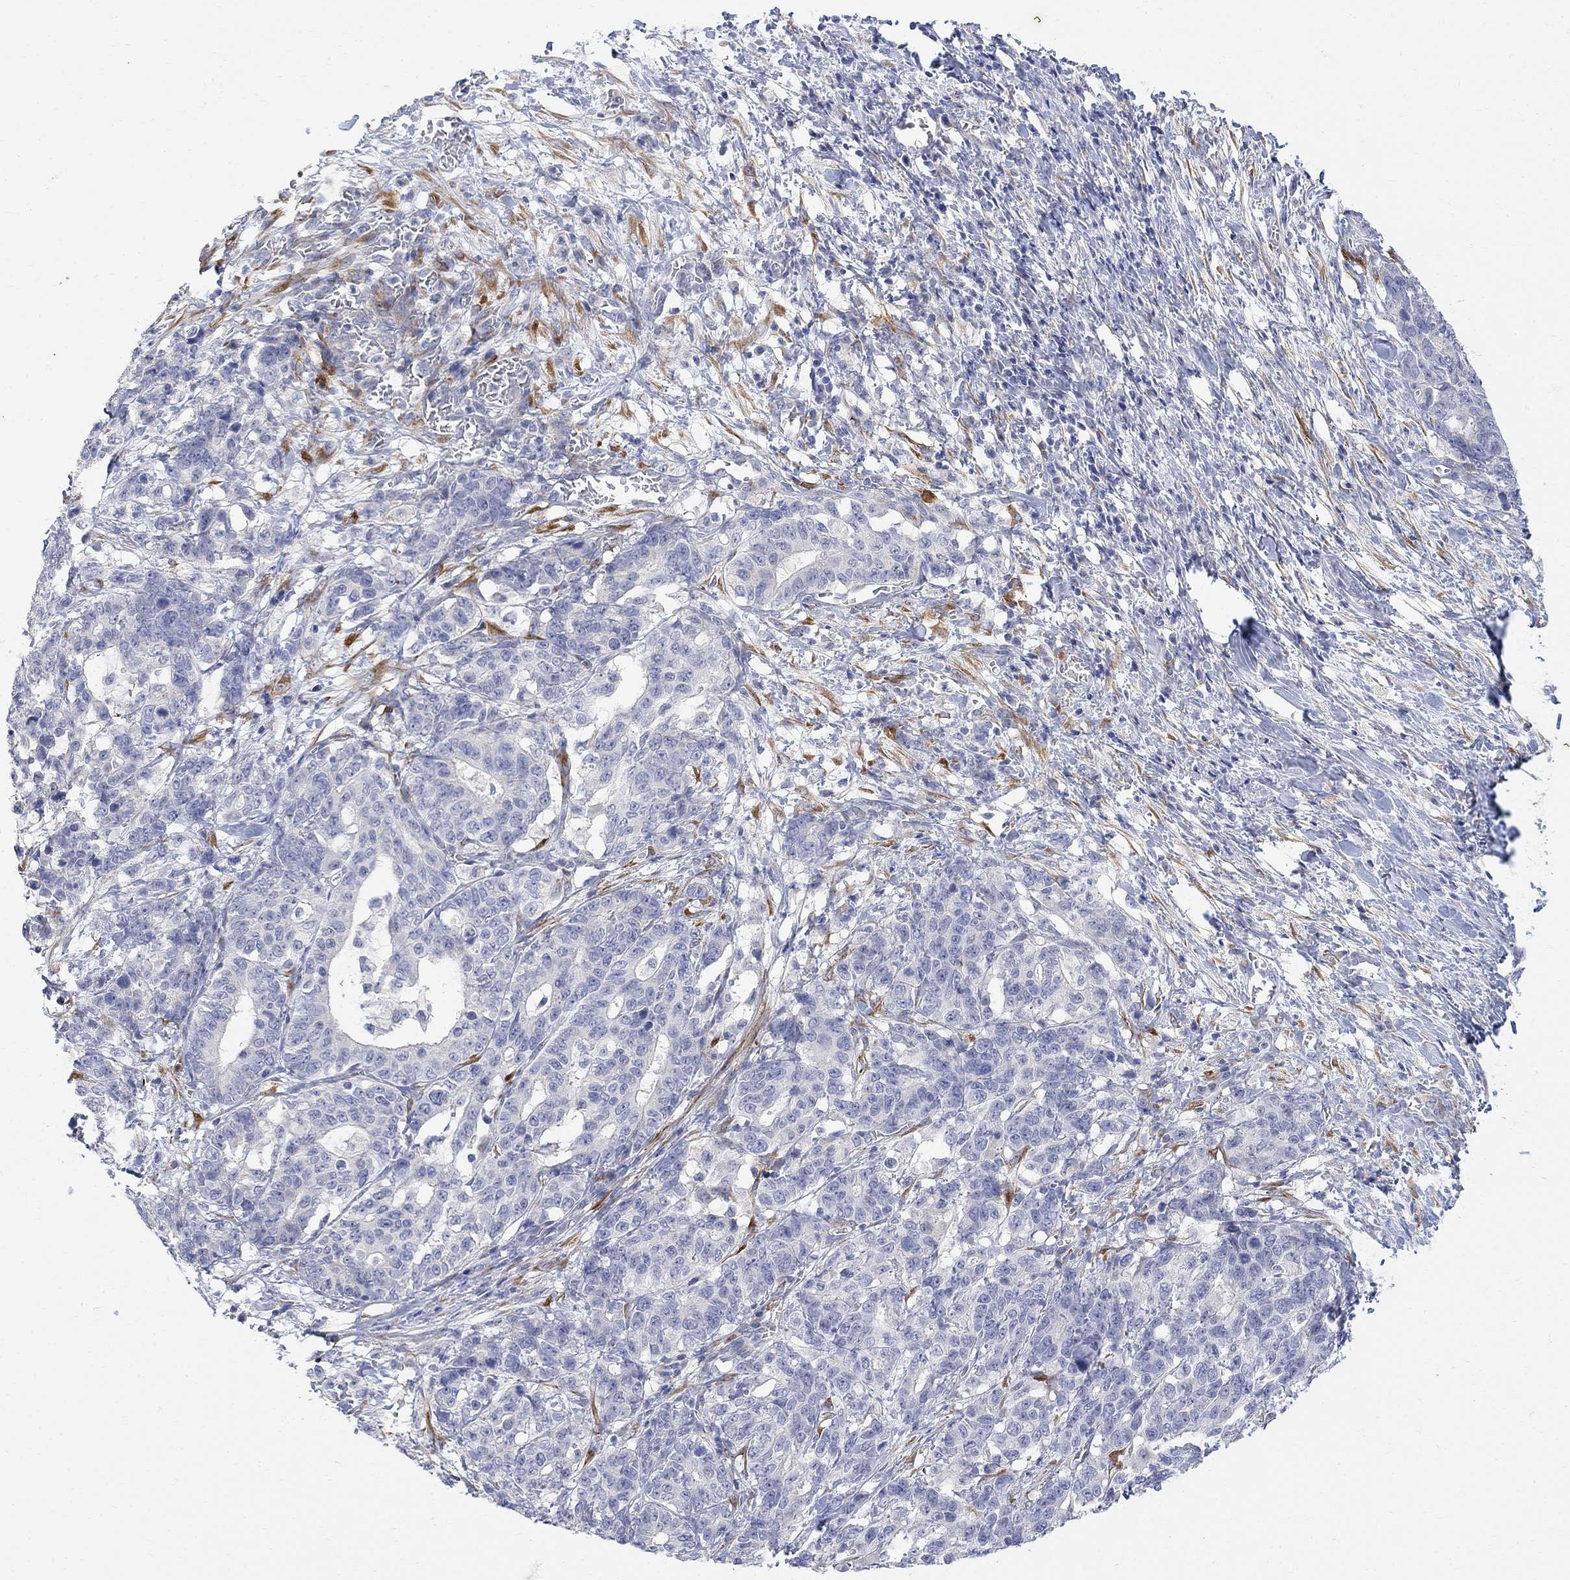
{"staining": {"intensity": "negative", "quantity": "none", "location": "none"}, "tissue": "stomach cancer", "cell_type": "Tumor cells", "image_type": "cancer", "snomed": [{"axis": "morphology", "description": "Normal tissue, NOS"}, {"axis": "morphology", "description": "Adenocarcinoma, NOS"}, {"axis": "topography", "description": "Stomach"}], "caption": "Tumor cells show no significant expression in stomach adenocarcinoma.", "gene": "FNDC5", "patient": {"sex": "female", "age": 64}}